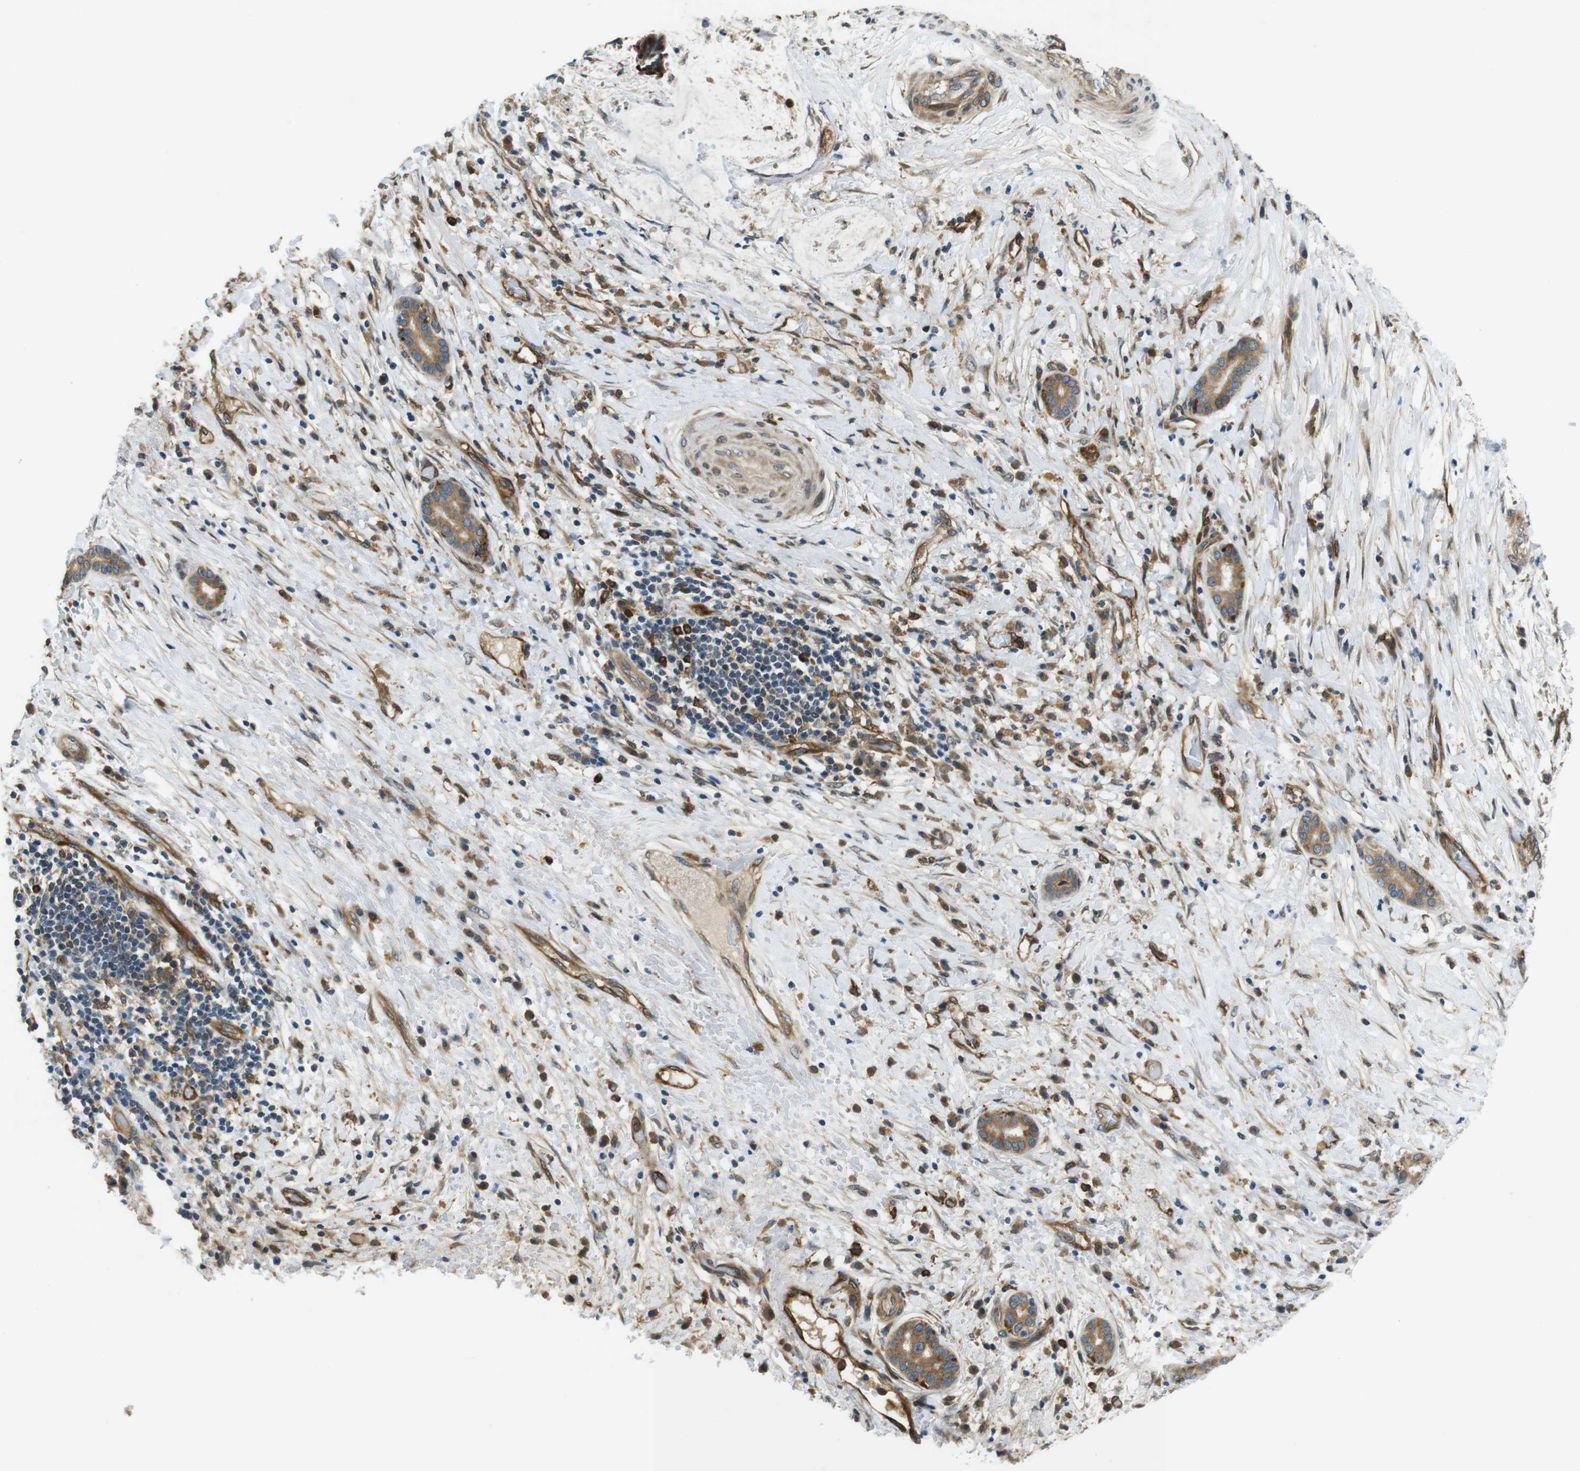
{"staining": {"intensity": "moderate", "quantity": ">75%", "location": "cytoplasmic/membranous"}, "tissue": "liver cancer", "cell_type": "Tumor cells", "image_type": "cancer", "snomed": [{"axis": "morphology", "description": "Cholangiocarcinoma"}, {"axis": "topography", "description": "Liver"}], "caption": "Immunohistochemical staining of liver cholangiocarcinoma reveals medium levels of moderate cytoplasmic/membranous expression in about >75% of tumor cells.", "gene": "PALD1", "patient": {"sex": "female", "age": 73}}